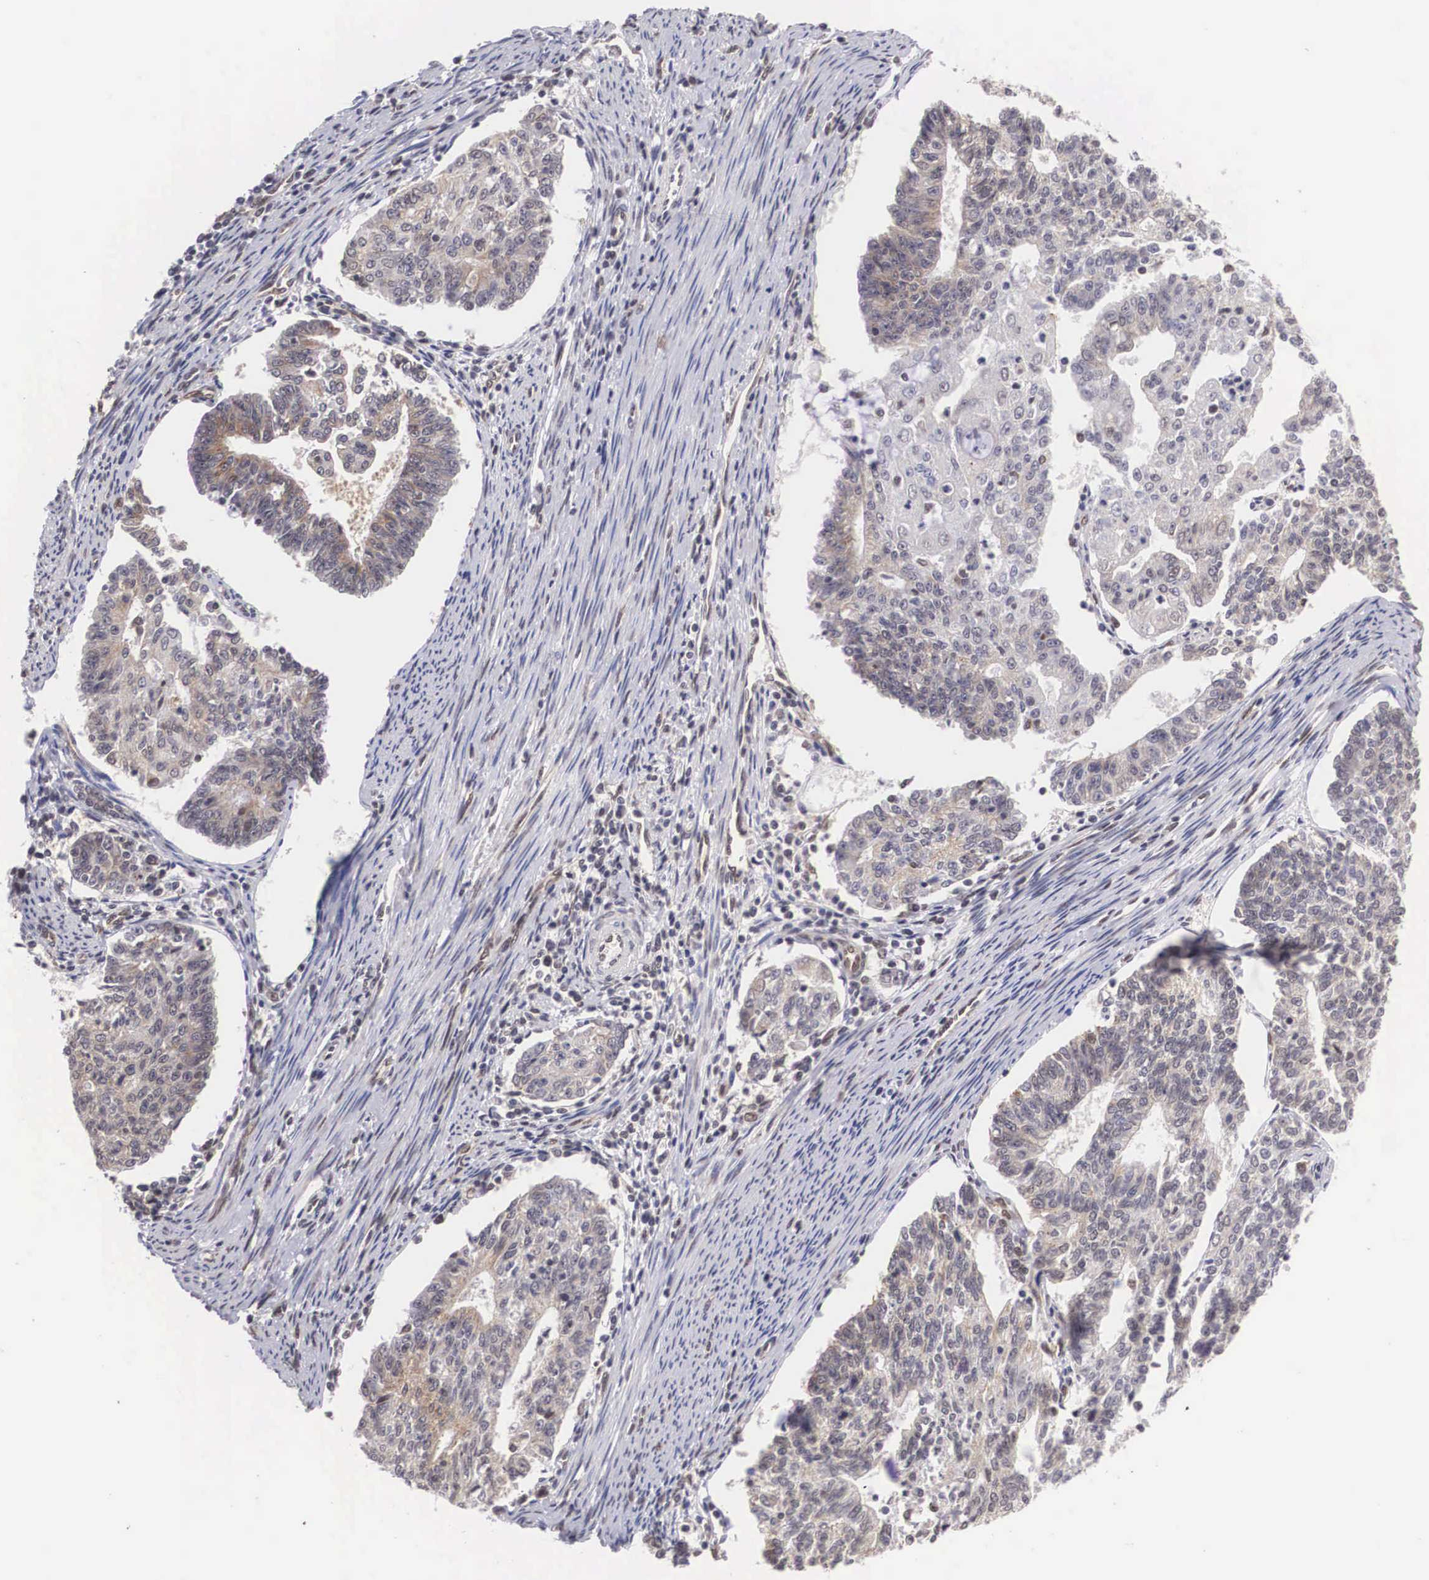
{"staining": {"intensity": "weak", "quantity": "25%-75%", "location": "cytoplasmic/membranous"}, "tissue": "endometrial cancer", "cell_type": "Tumor cells", "image_type": "cancer", "snomed": [{"axis": "morphology", "description": "Adenocarcinoma, NOS"}, {"axis": "topography", "description": "Endometrium"}], "caption": "A micrograph showing weak cytoplasmic/membranous staining in about 25%-75% of tumor cells in endometrial adenocarcinoma, as visualized by brown immunohistochemical staining.", "gene": "OTX2", "patient": {"sex": "female", "age": 56}}